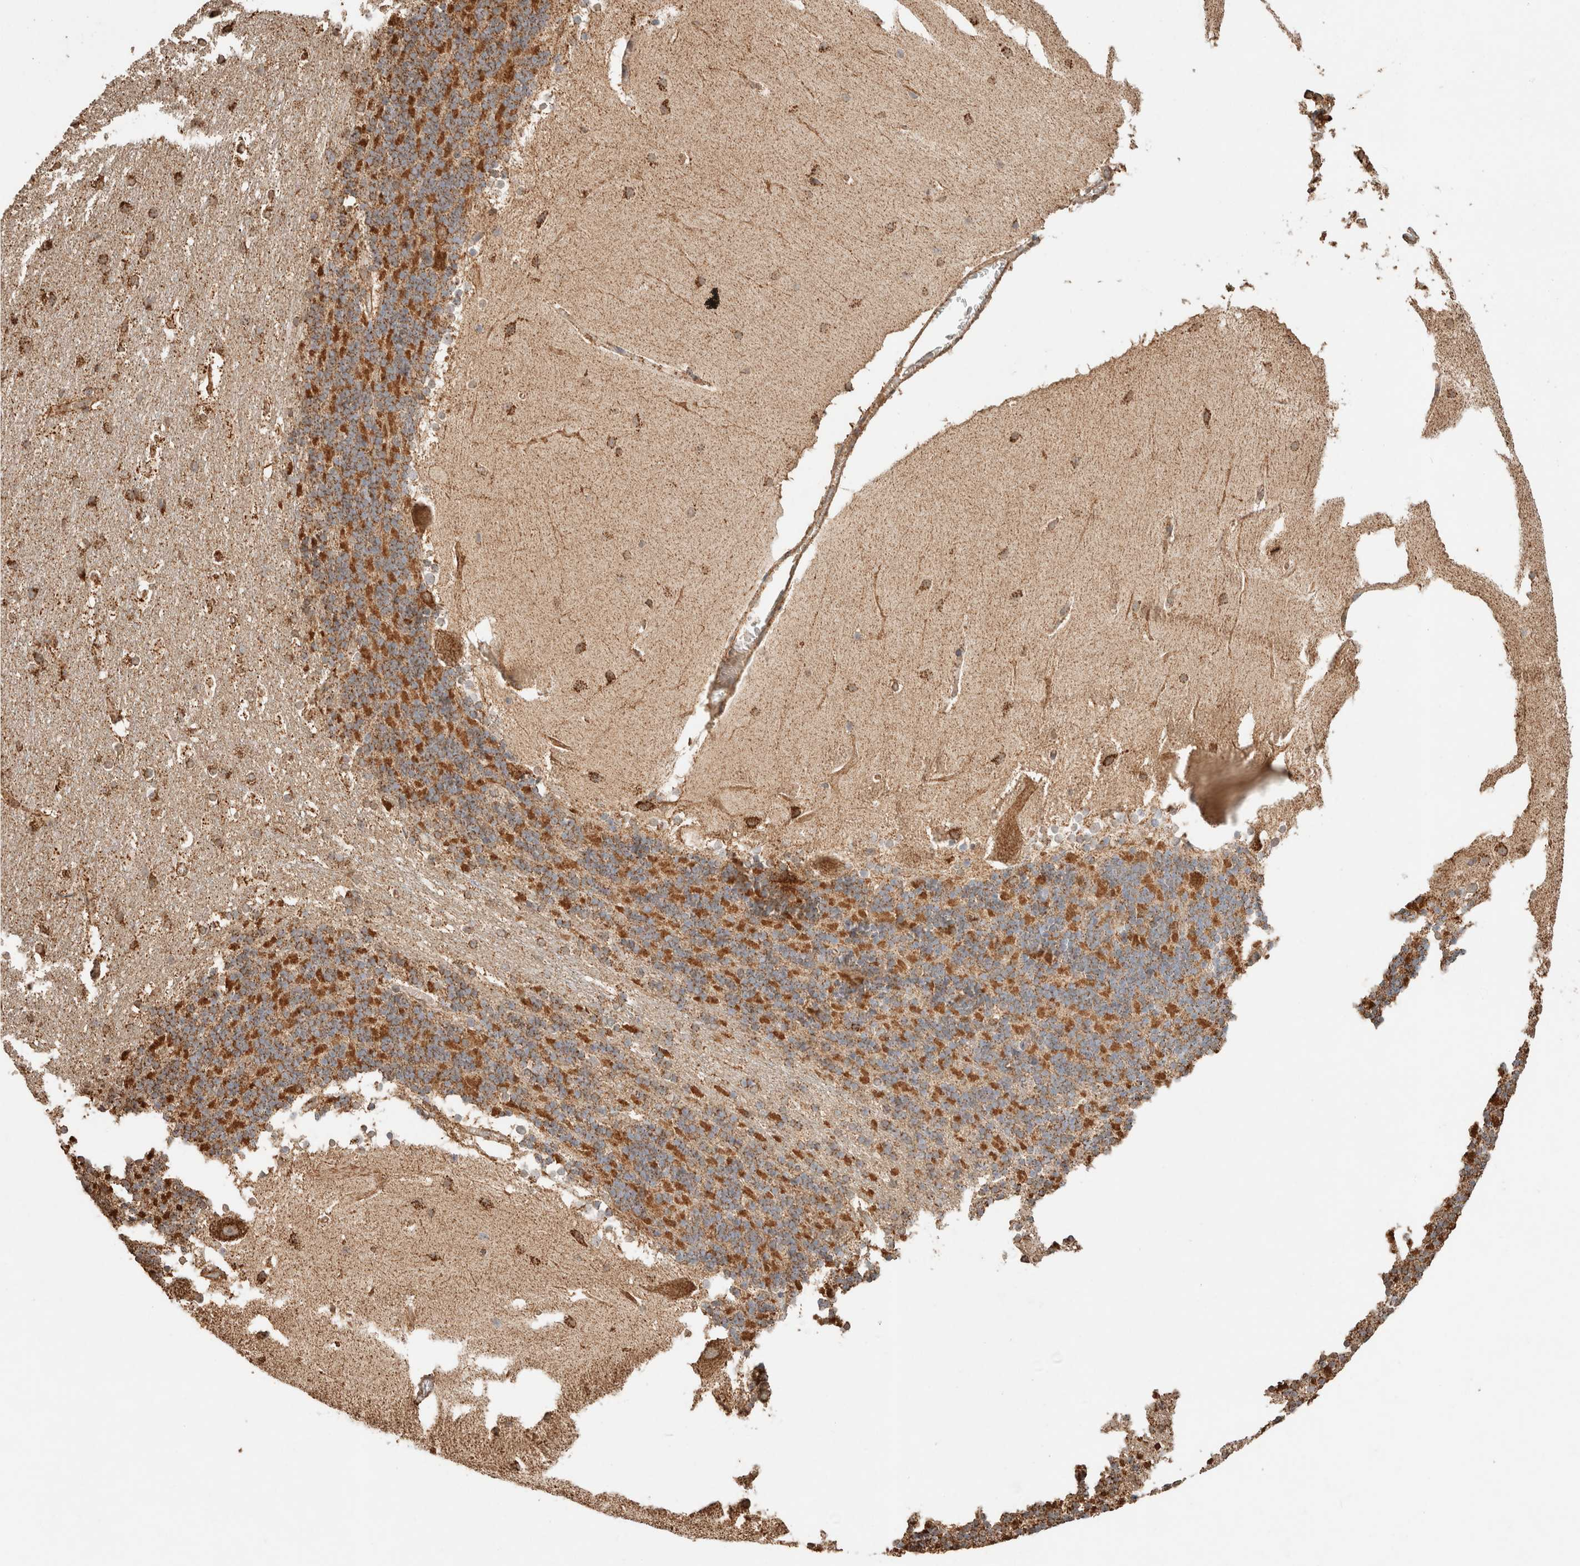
{"staining": {"intensity": "strong", "quantity": "25%-75%", "location": "cytoplasmic/membranous"}, "tissue": "cerebellum", "cell_type": "Cells in granular layer", "image_type": "normal", "snomed": [{"axis": "morphology", "description": "Normal tissue, NOS"}, {"axis": "topography", "description": "Cerebellum"}], "caption": "Strong cytoplasmic/membranous staining for a protein is appreciated in approximately 25%-75% of cells in granular layer of unremarkable cerebellum using immunohistochemistry (IHC).", "gene": "SDC2", "patient": {"sex": "female", "age": 19}}